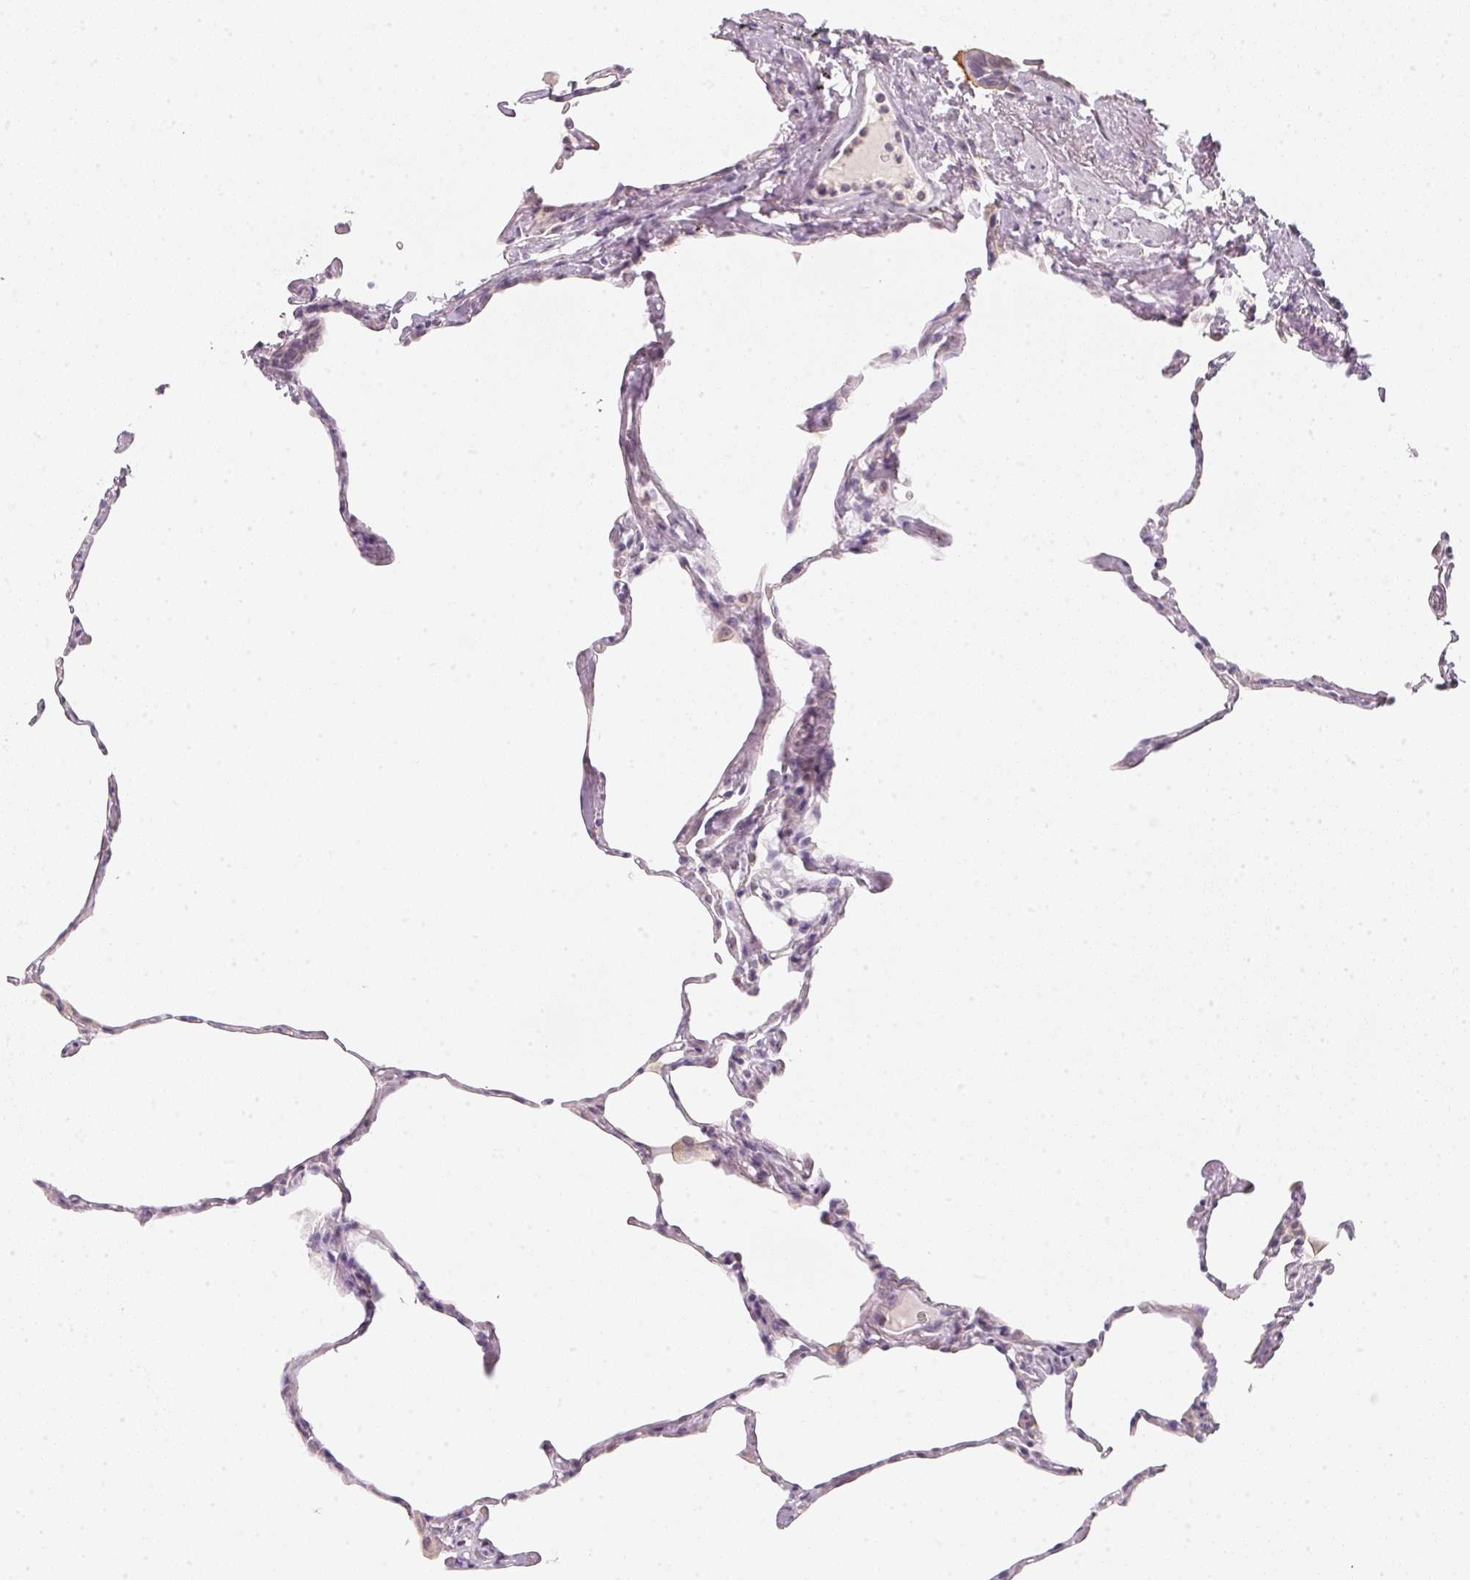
{"staining": {"intensity": "negative", "quantity": "none", "location": "none"}, "tissue": "lung", "cell_type": "Alveolar cells", "image_type": "normal", "snomed": [{"axis": "morphology", "description": "Normal tissue, NOS"}, {"axis": "topography", "description": "Lung"}], "caption": "Human lung stained for a protein using IHC exhibits no staining in alveolar cells.", "gene": "CFAP276", "patient": {"sex": "male", "age": 65}}